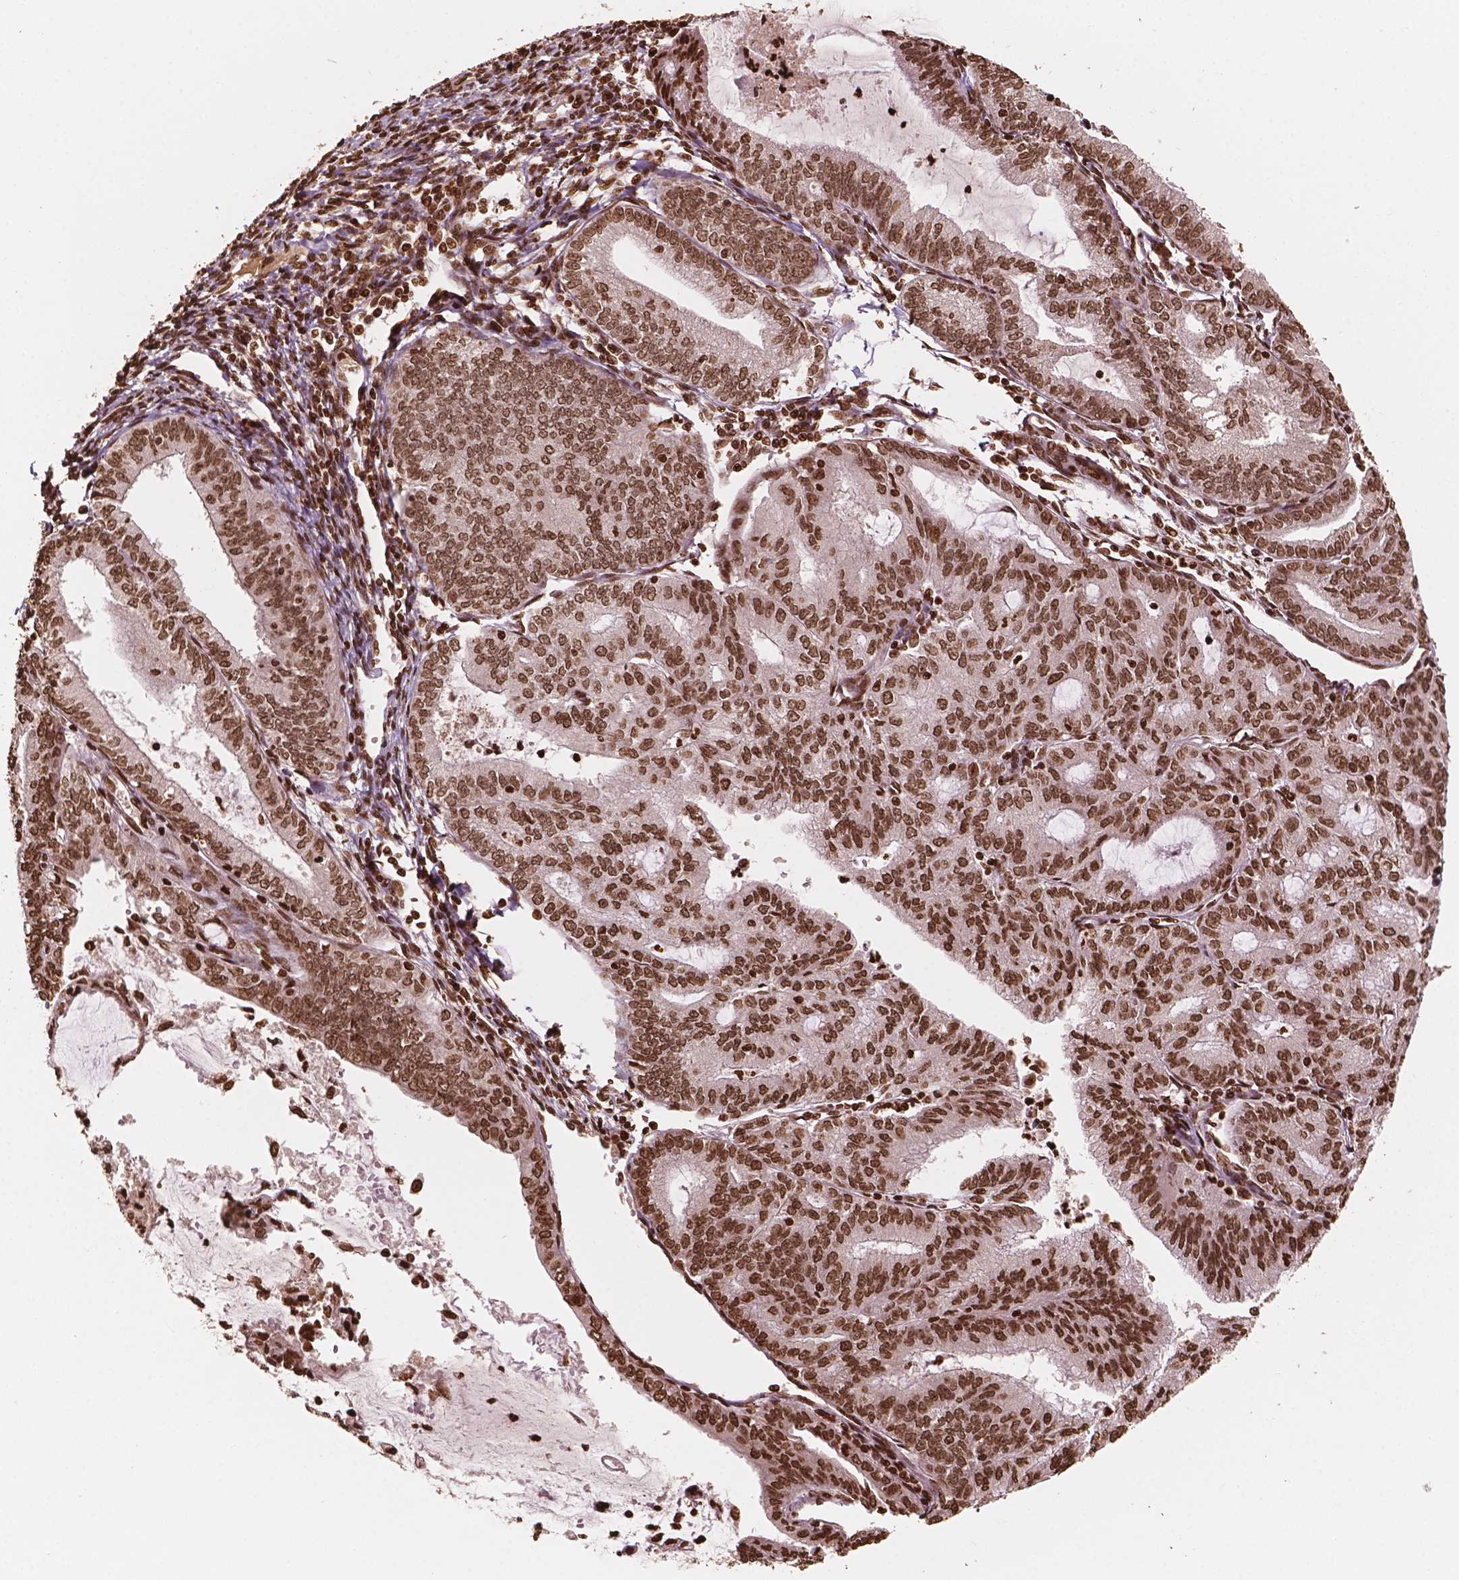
{"staining": {"intensity": "strong", "quantity": ">75%", "location": "nuclear"}, "tissue": "endometrial cancer", "cell_type": "Tumor cells", "image_type": "cancer", "snomed": [{"axis": "morphology", "description": "Adenocarcinoma, NOS"}, {"axis": "topography", "description": "Endometrium"}], "caption": "Immunohistochemical staining of human endometrial cancer (adenocarcinoma) reveals high levels of strong nuclear protein positivity in about >75% of tumor cells.", "gene": "H3C7", "patient": {"sex": "female", "age": 70}}